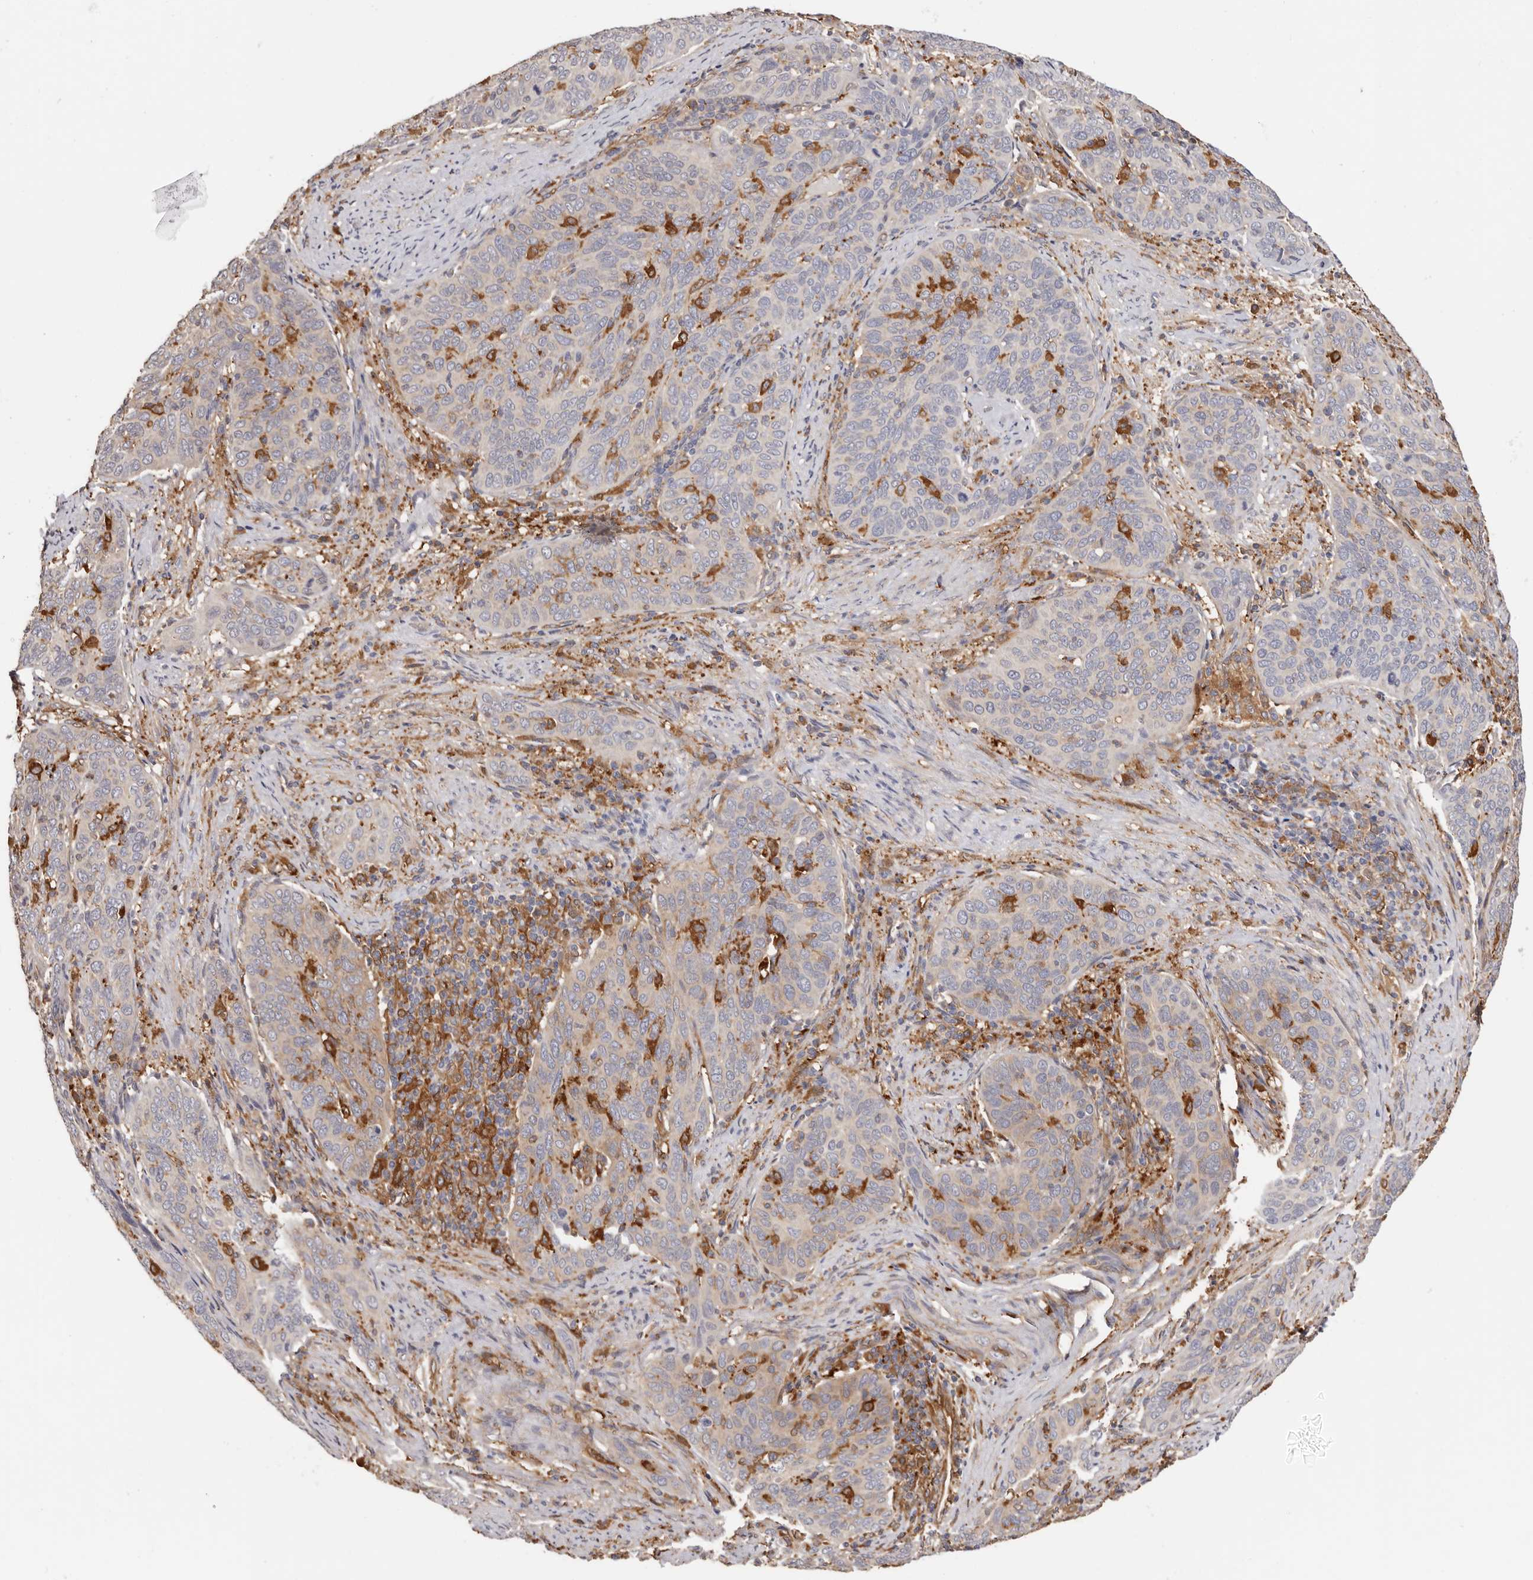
{"staining": {"intensity": "weak", "quantity": "<25%", "location": "cytoplasmic/membranous"}, "tissue": "cervical cancer", "cell_type": "Tumor cells", "image_type": "cancer", "snomed": [{"axis": "morphology", "description": "Squamous cell carcinoma, NOS"}, {"axis": "topography", "description": "Cervix"}], "caption": "Immunohistochemistry (IHC) of human cervical cancer (squamous cell carcinoma) displays no expression in tumor cells.", "gene": "LAP3", "patient": {"sex": "female", "age": 60}}